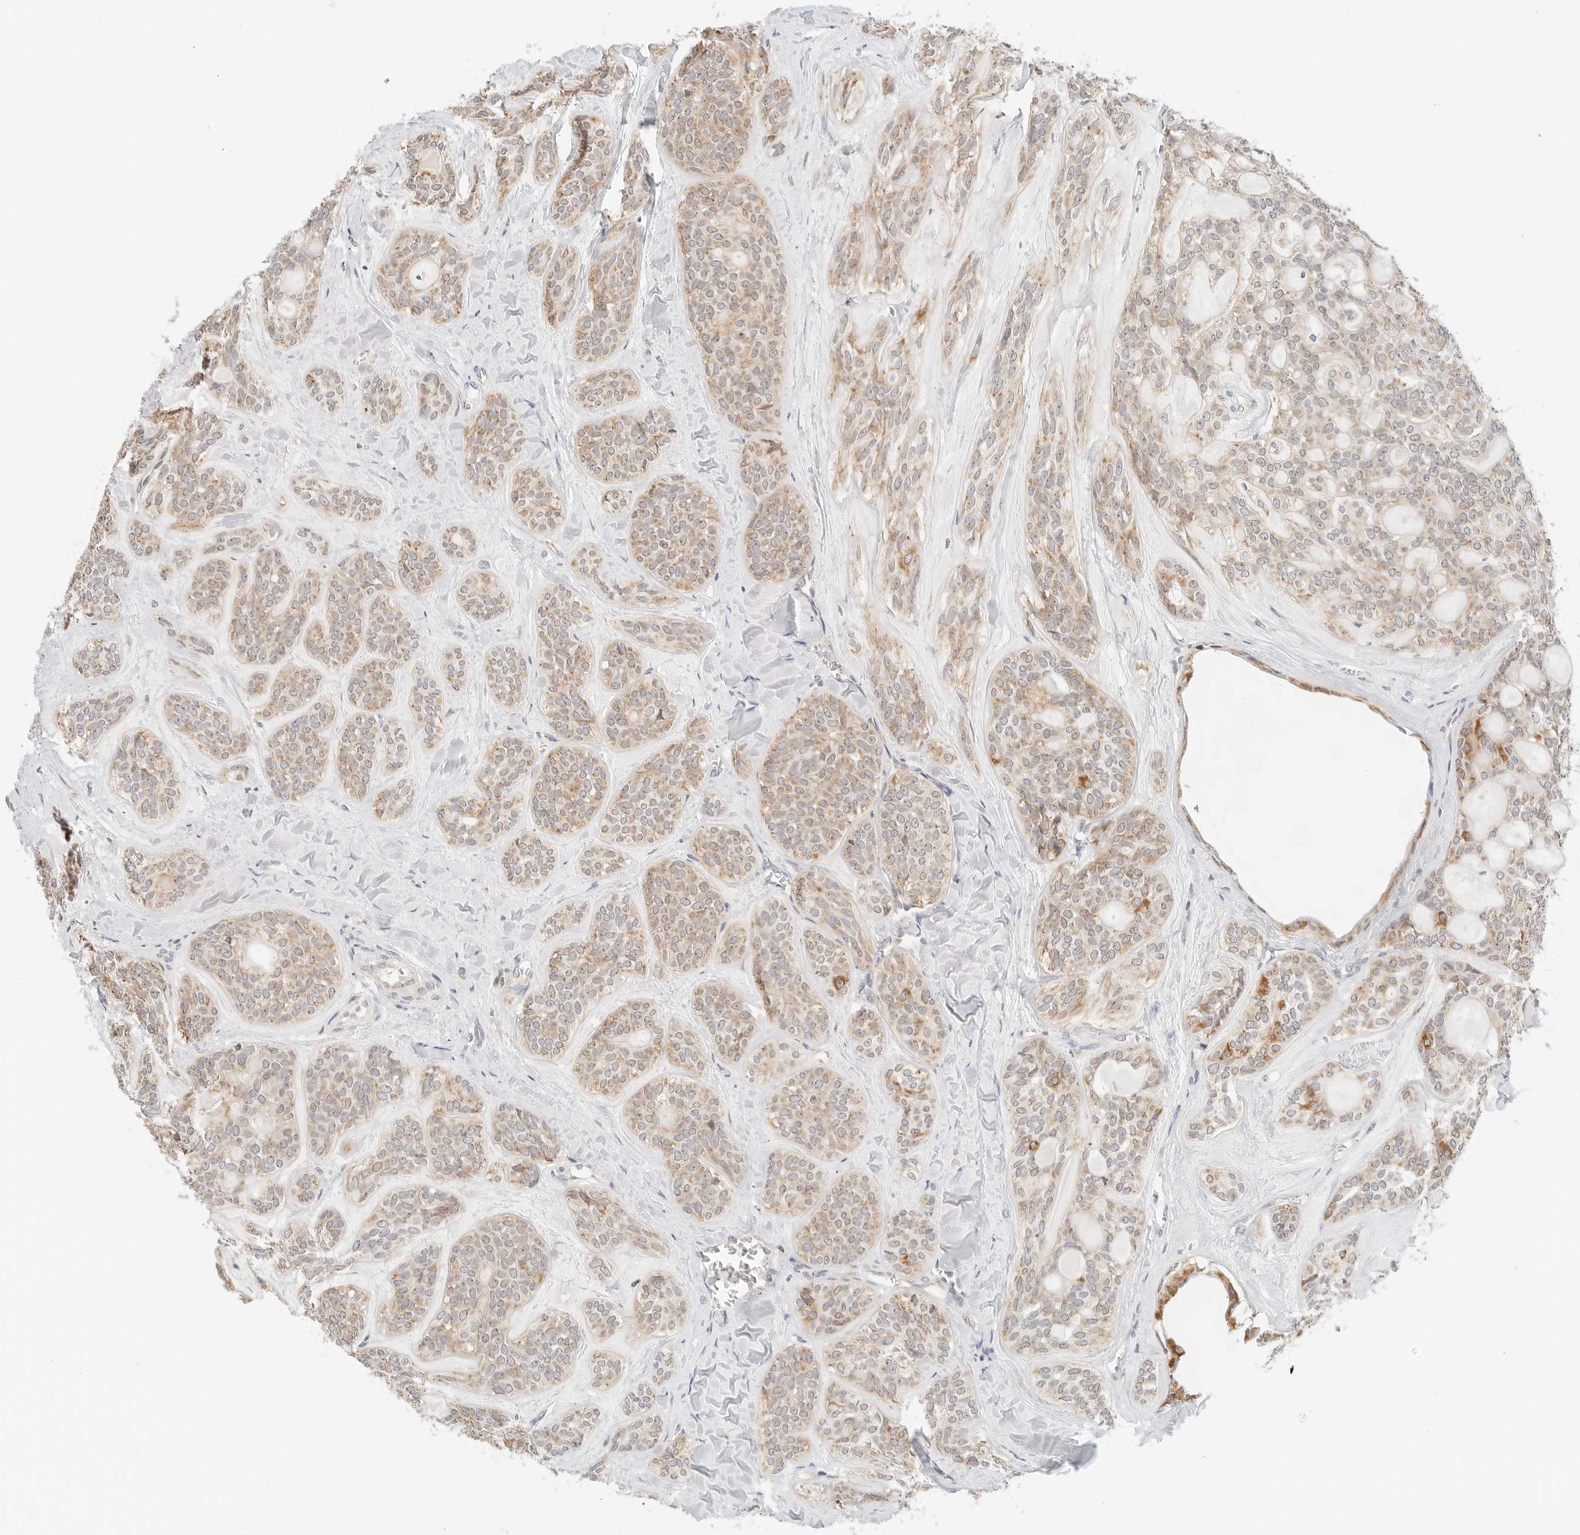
{"staining": {"intensity": "moderate", "quantity": "25%-75%", "location": "cytoplasmic/membranous"}, "tissue": "head and neck cancer", "cell_type": "Tumor cells", "image_type": "cancer", "snomed": [{"axis": "morphology", "description": "Adenocarcinoma, NOS"}, {"axis": "topography", "description": "Head-Neck"}], "caption": "Head and neck adenocarcinoma stained for a protein (brown) displays moderate cytoplasmic/membranous positive positivity in approximately 25%-75% of tumor cells.", "gene": "ATL1", "patient": {"sex": "male", "age": 66}}